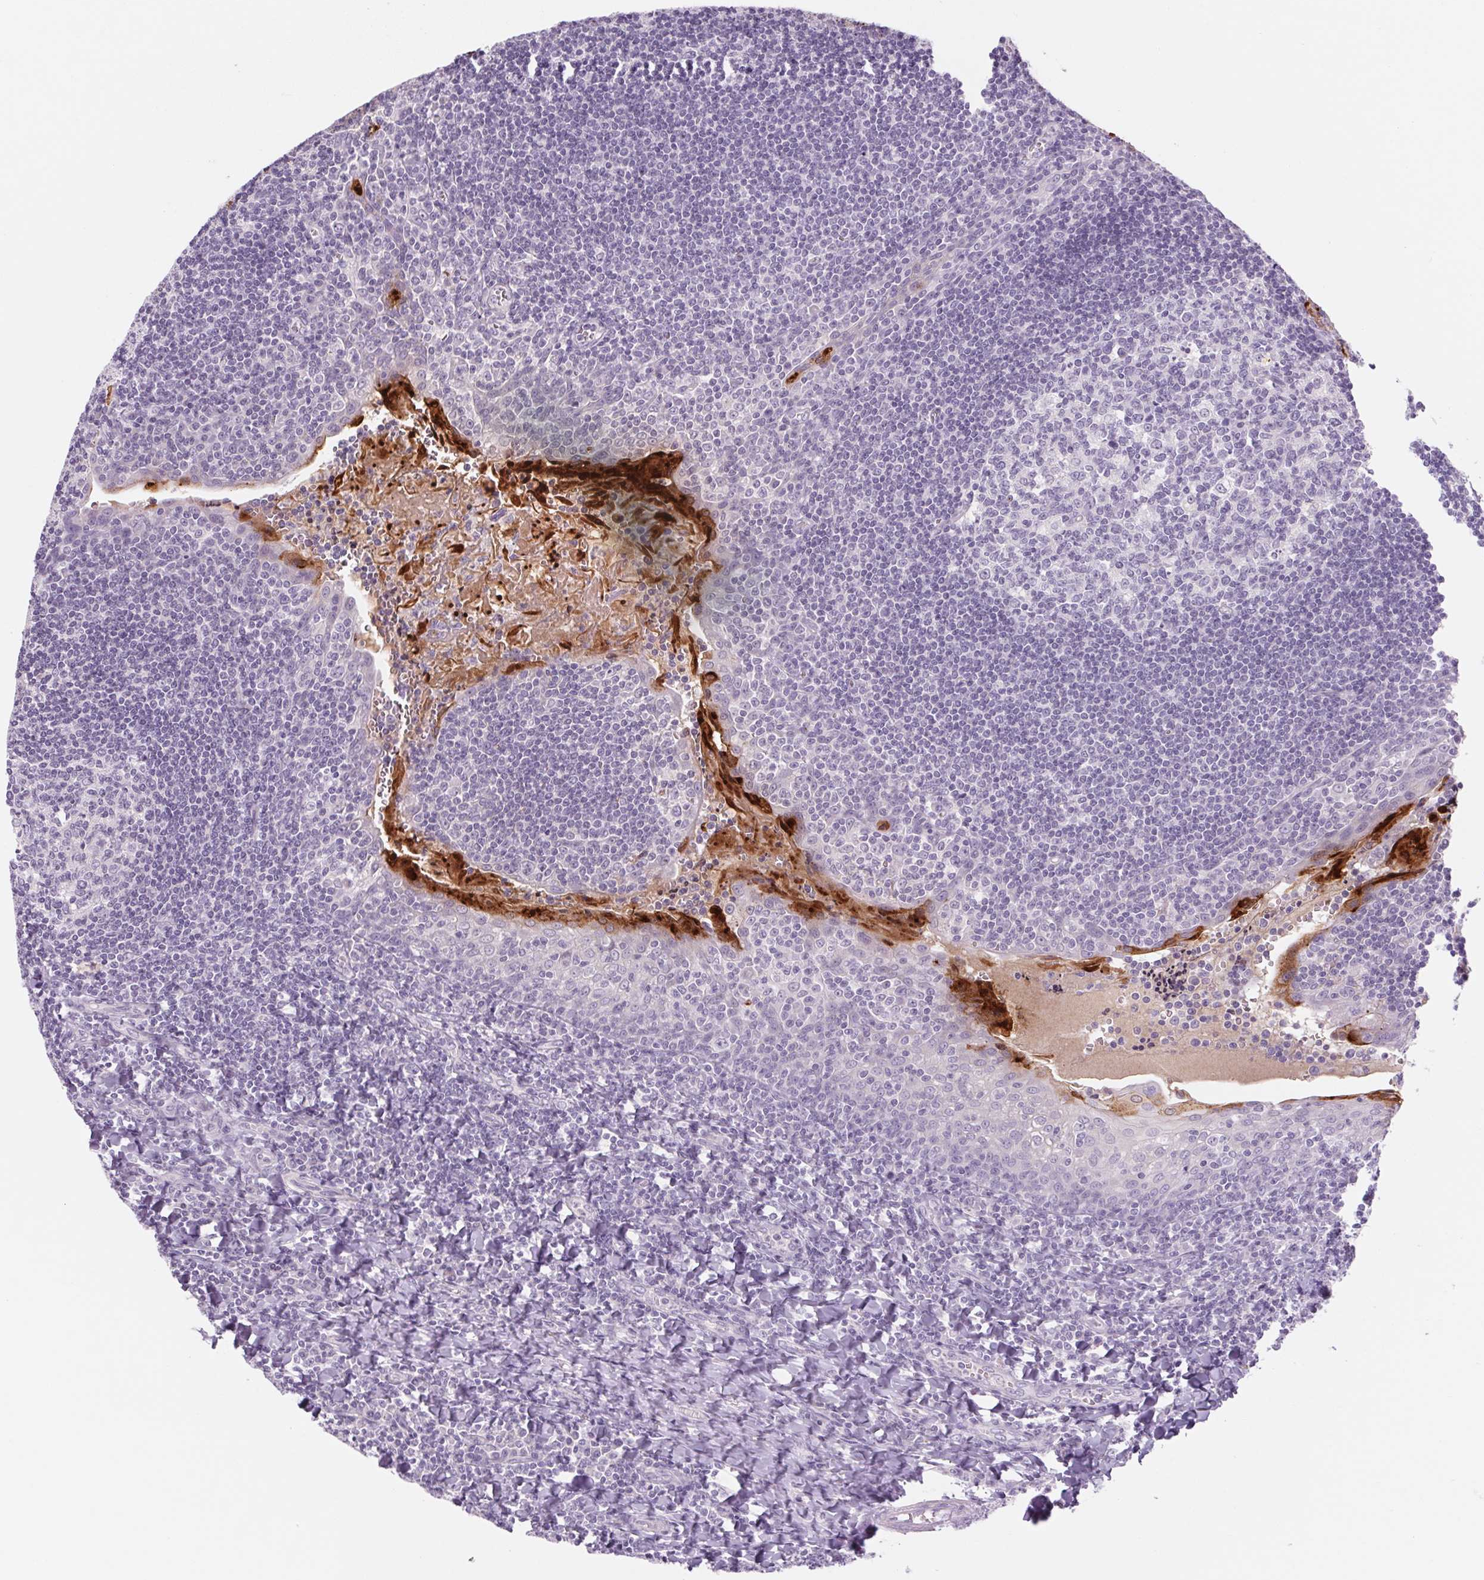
{"staining": {"intensity": "negative", "quantity": "none", "location": "none"}, "tissue": "tonsil", "cell_type": "Germinal center cells", "image_type": "normal", "snomed": [{"axis": "morphology", "description": "Normal tissue, NOS"}, {"axis": "morphology", "description": "Inflammation, NOS"}, {"axis": "topography", "description": "Tonsil"}], "caption": "Histopathology image shows no protein expression in germinal center cells of normal tonsil.", "gene": "RPTN", "patient": {"sex": "female", "age": 31}}